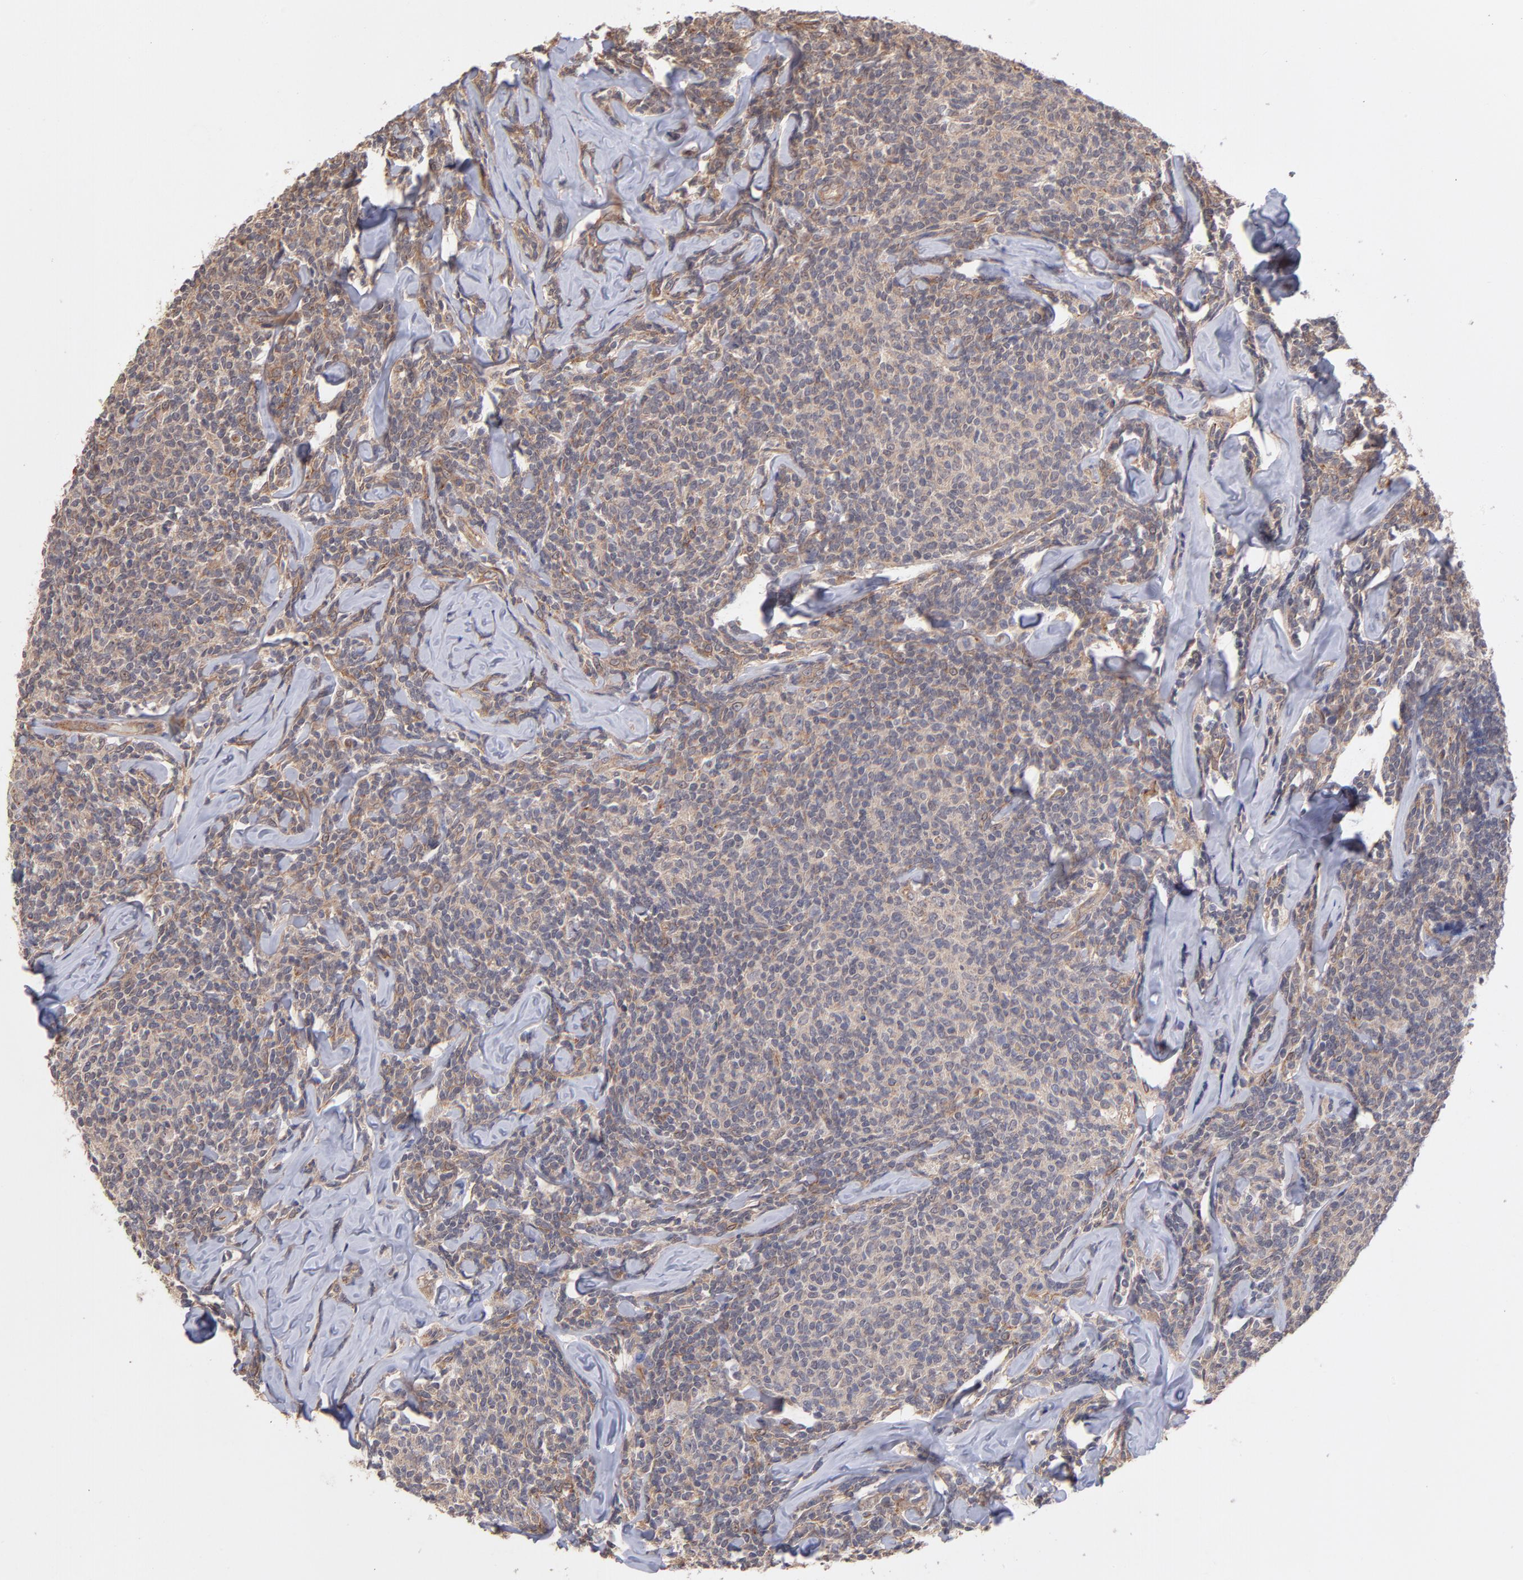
{"staining": {"intensity": "weak", "quantity": ">75%", "location": "cytoplasmic/membranous"}, "tissue": "lymphoma", "cell_type": "Tumor cells", "image_type": "cancer", "snomed": [{"axis": "morphology", "description": "Malignant lymphoma, non-Hodgkin's type, Low grade"}, {"axis": "topography", "description": "Lymph node"}], "caption": "The photomicrograph reveals immunohistochemical staining of lymphoma. There is weak cytoplasmic/membranous positivity is identified in about >75% of tumor cells.", "gene": "STAP2", "patient": {"sex": "female", "age": 56}}